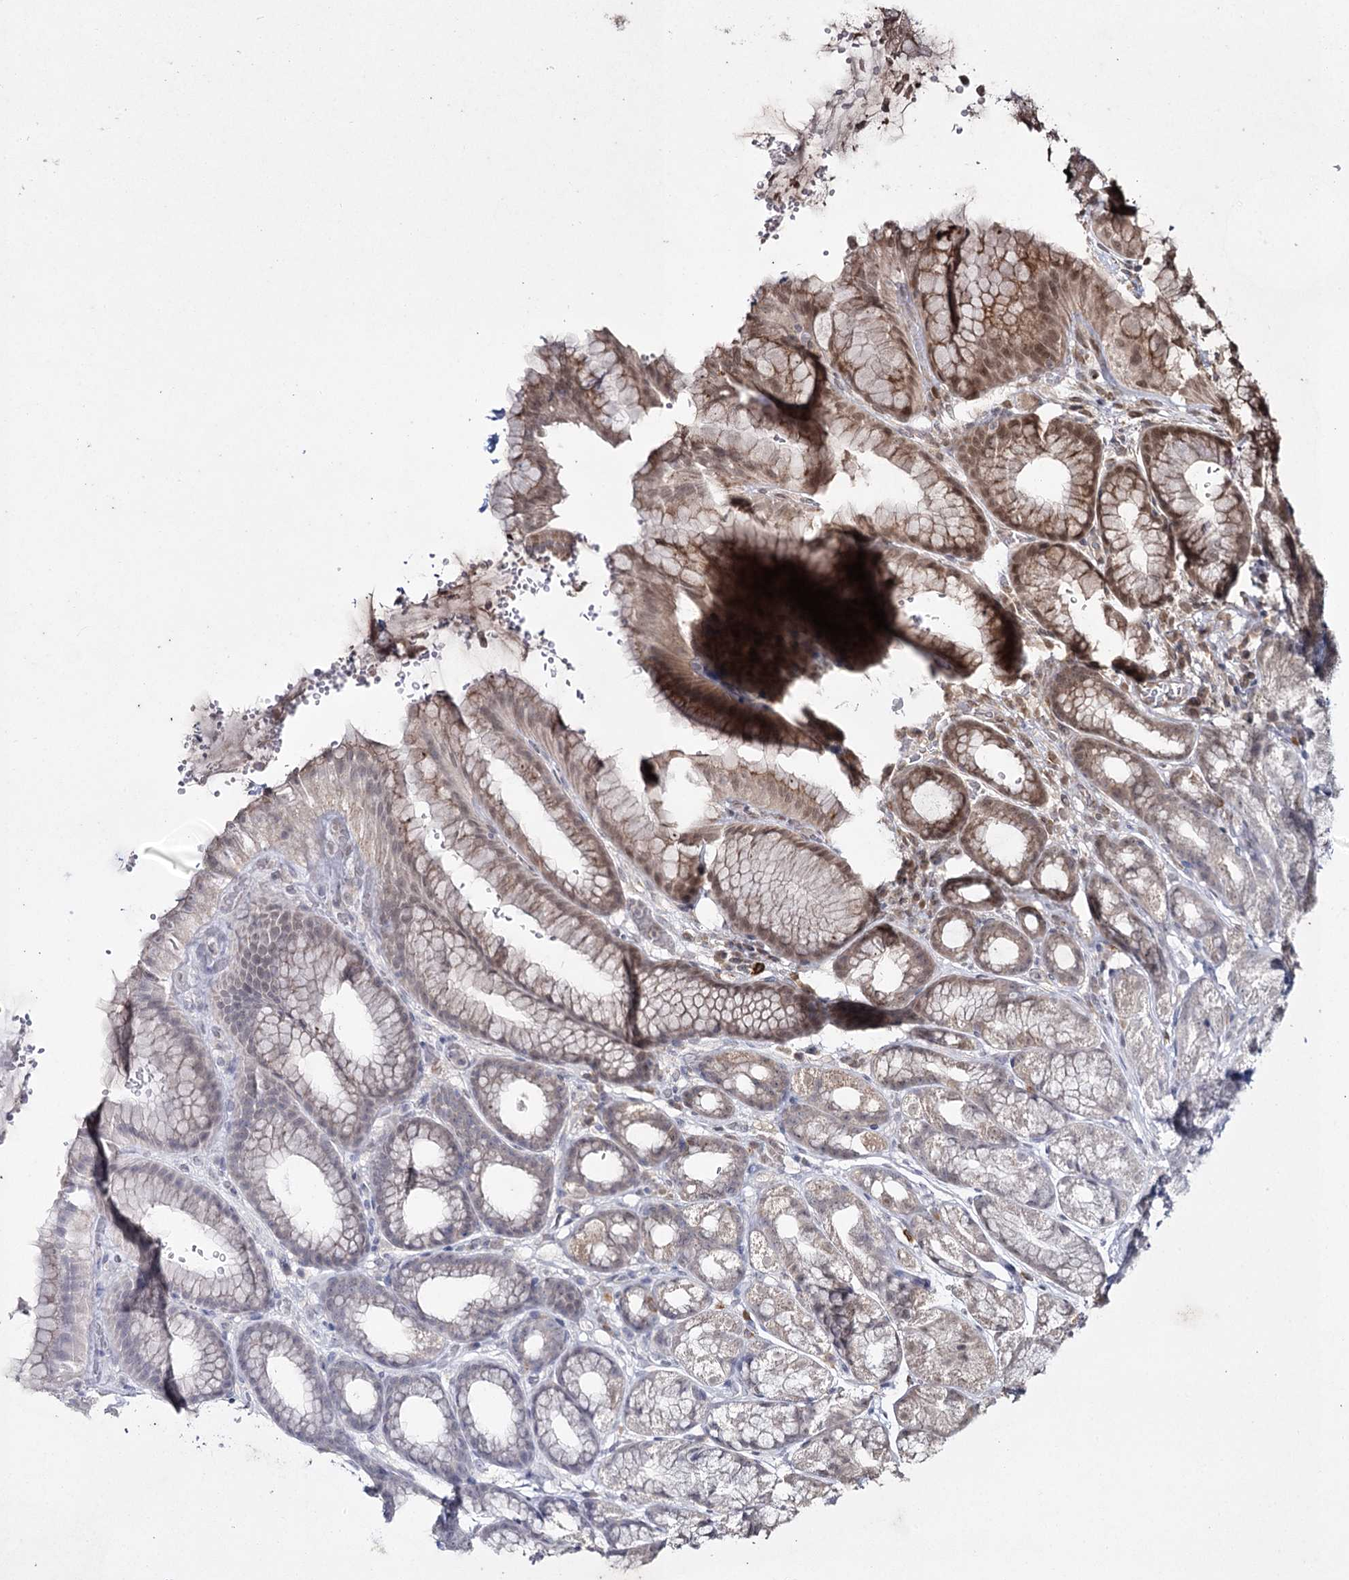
{"staining": {"intensity": "moderate", "quantity": "25%-75%", "location": "cytoplasmic/membranous,nuclear"}, "tissue": "stomach", "cell_type": "Glandular cells", "image_type": "normal", "snomed": [{"axis": "morphology", "description": "Normal tissue, NOS"}, {"axis": "morphology", "description": "Adenocarcinoma, NOS"}, {"axis": "topography", "description": "Stomach"}], "caption": "This photomicrograph shows immunohistochemistry (IHC) staining of unremarkable stomach, with medium moderate cytoplasmic/membranous,nuclear positivity in about 25%-75% of glandular cells.", "gene": "TRNT1", "patient": {"sex": "male", "age": 57}}